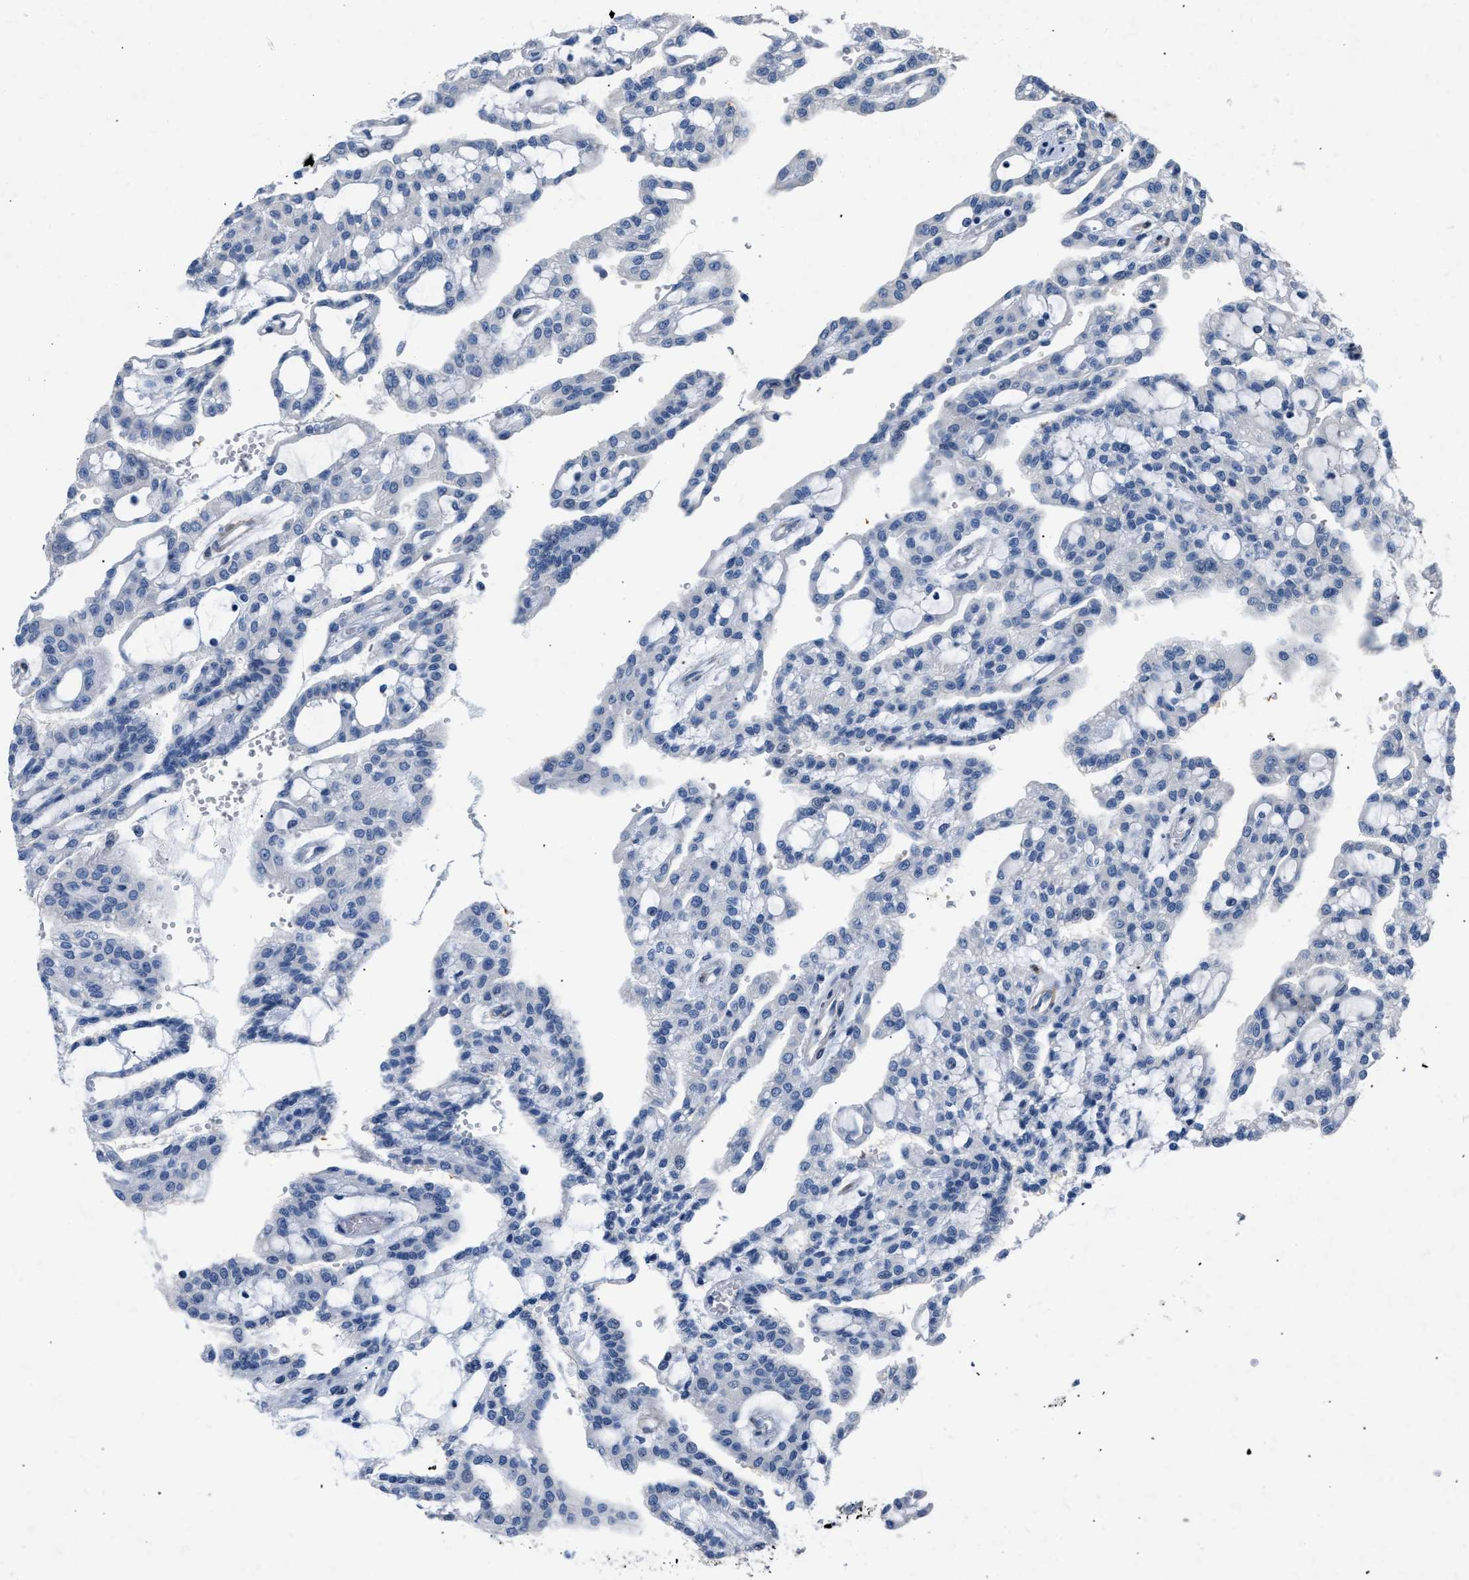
{"staining": {"intensity": "negative", "quantity": "none", "location": "none"}, "tissue": "renal cancer", "cell_type": "Tumor cells", "image_type": "cancer", "snomed": [{"axis": "morphology", "description": "Adenocarcinoma, NOS"}, {"axis": "topography", "description": "Kidney"}], "caption": "Immunohistochemical staining of human renal cancer (adenocarcinoma) displays no significant staining in tumor cells. Nuclei are stained in blue.", "gene": "RBP1", "patient": {"sex": "male", "age": 63}}